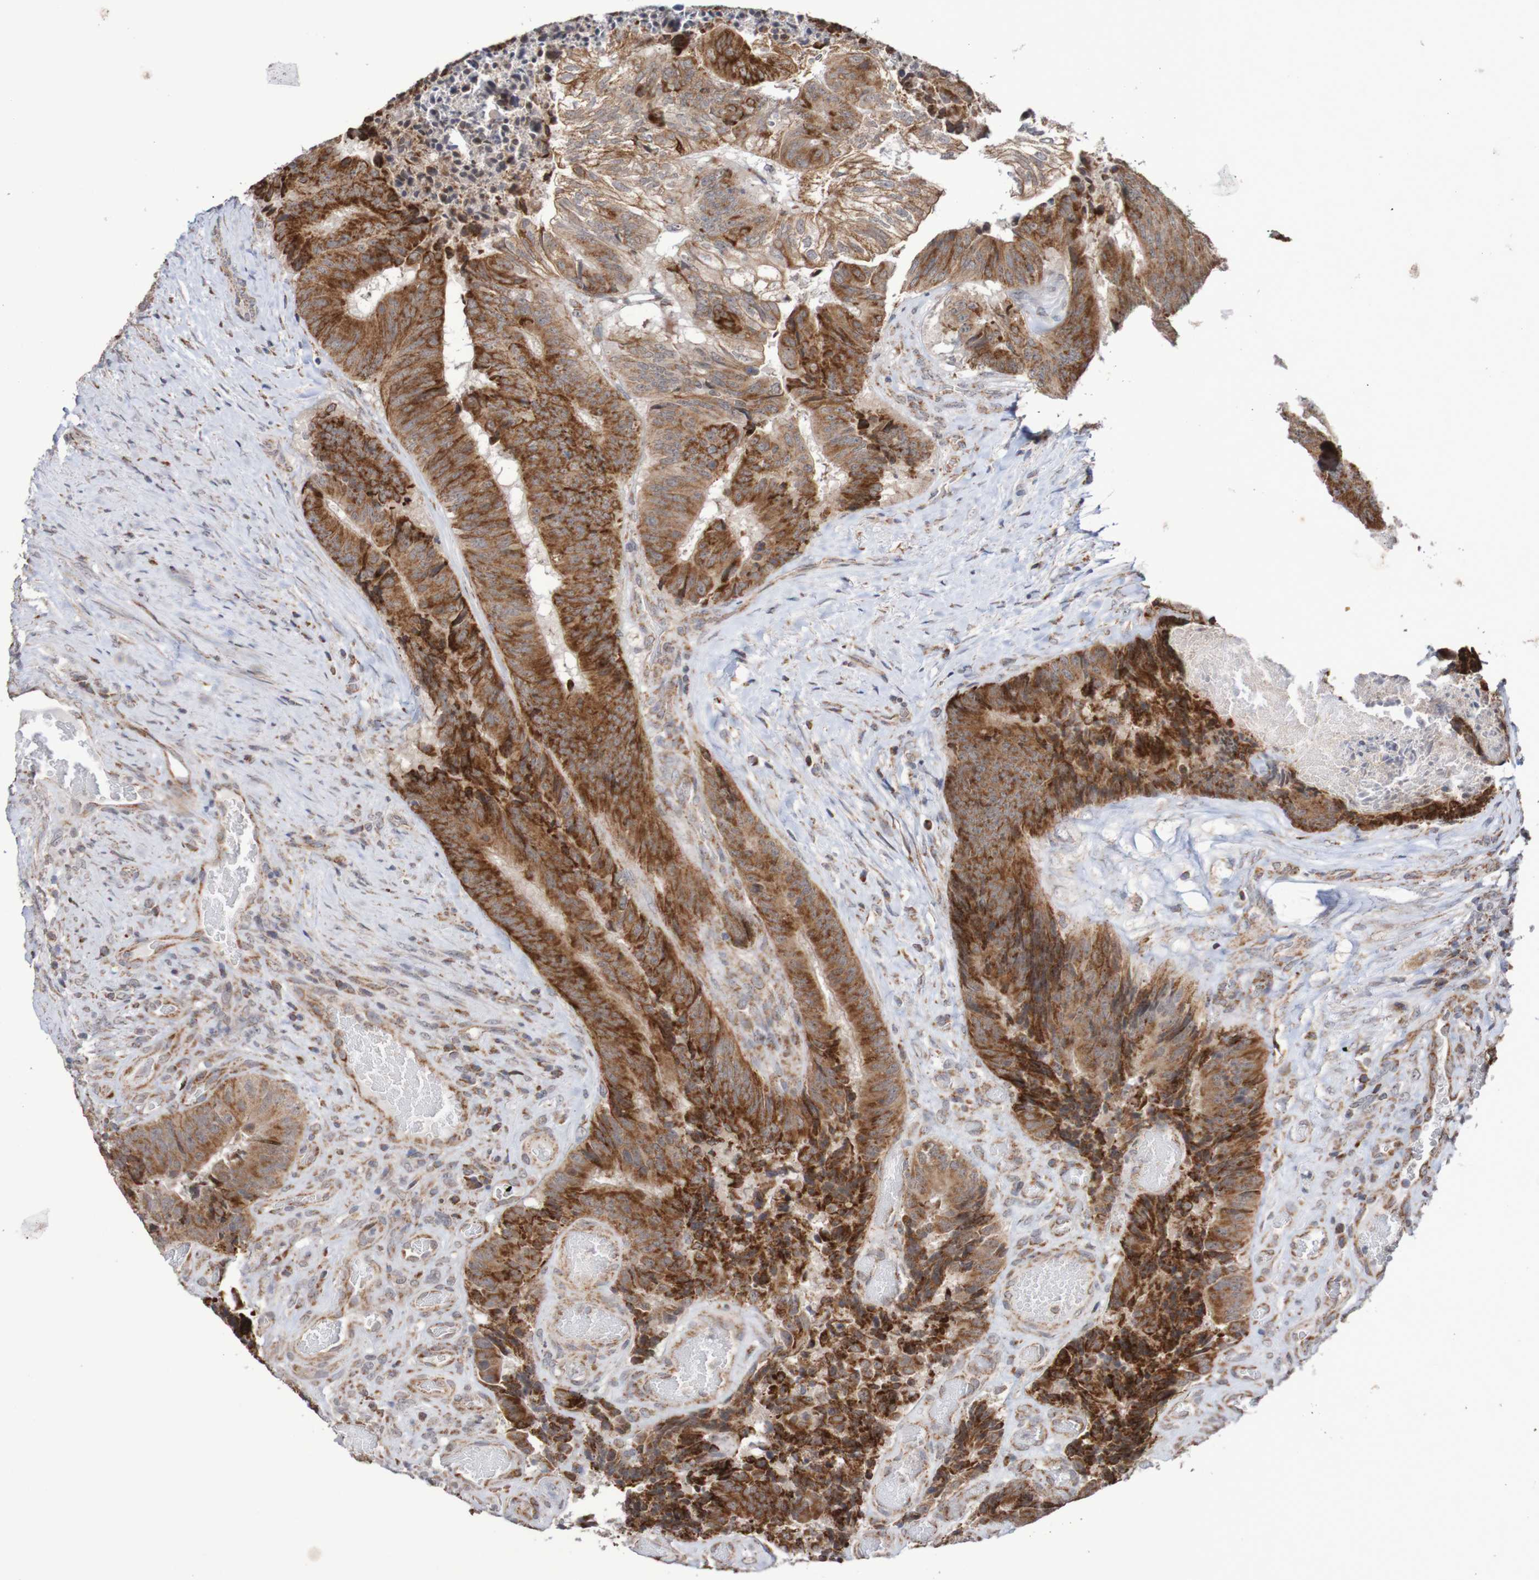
{"staining": {"intensity": "strong", "quantity": ">75%", "location": "cytoplasmic/membranous"}, "tissue": "colorectal cancer", "cell_type": "Tumor cells", "image_type": "cancer", "snomed": [{"axis": "morphology", "description": "Adenocarcinoma, NOS"}, {"axis": "topography", "description": "Rectum"}], "caption": "Brown immunohistochemical staining in colorectal adenocarcinoma displays strong cytoplasmic/membranous expression in about >75% of tumor cells.", "gene": "DVL1", "patient": {"sex": "male", "age": 72}}